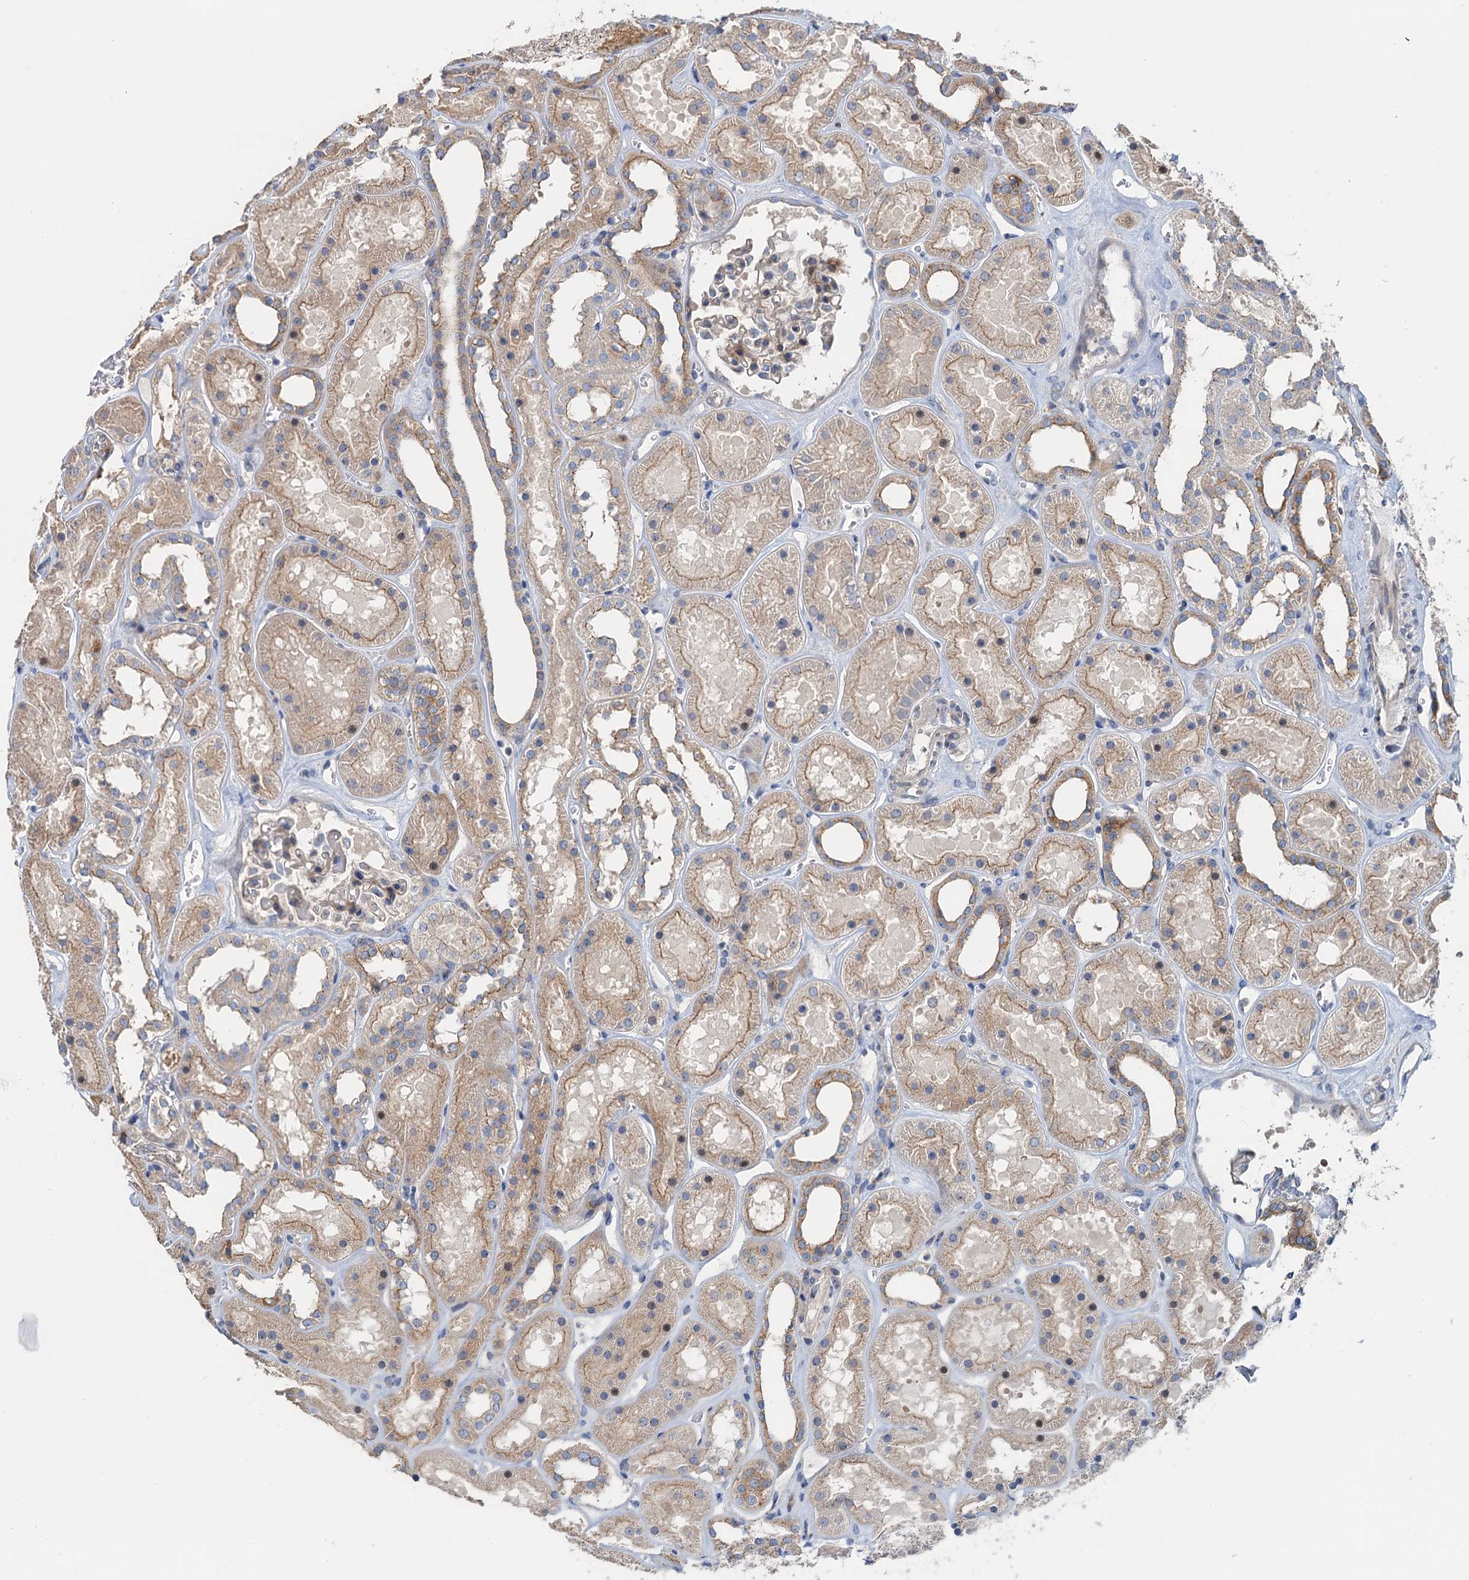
{"staining": {"intensity": "weak", "quantity": "25%-75%", "location": "cytoplasmic/membranous"}, "tissue": "kidney", "cell_type": "Cells in glomeruli", "image_type": "normal", "snomed": [{"axis": "morphology", "description": "Normal tissue, NOS"}, {"axis": "topography", "description": "Kidney"}], "caption": "About 25%-75% of cells in glomeruli in benign human kidney exhibit weak cytoplasmic/membranous protein positivity as visualized by brown immunohistochemical staining.", "gene": "ANKRD26", "patient": {"sex": "female", "age": 41}}